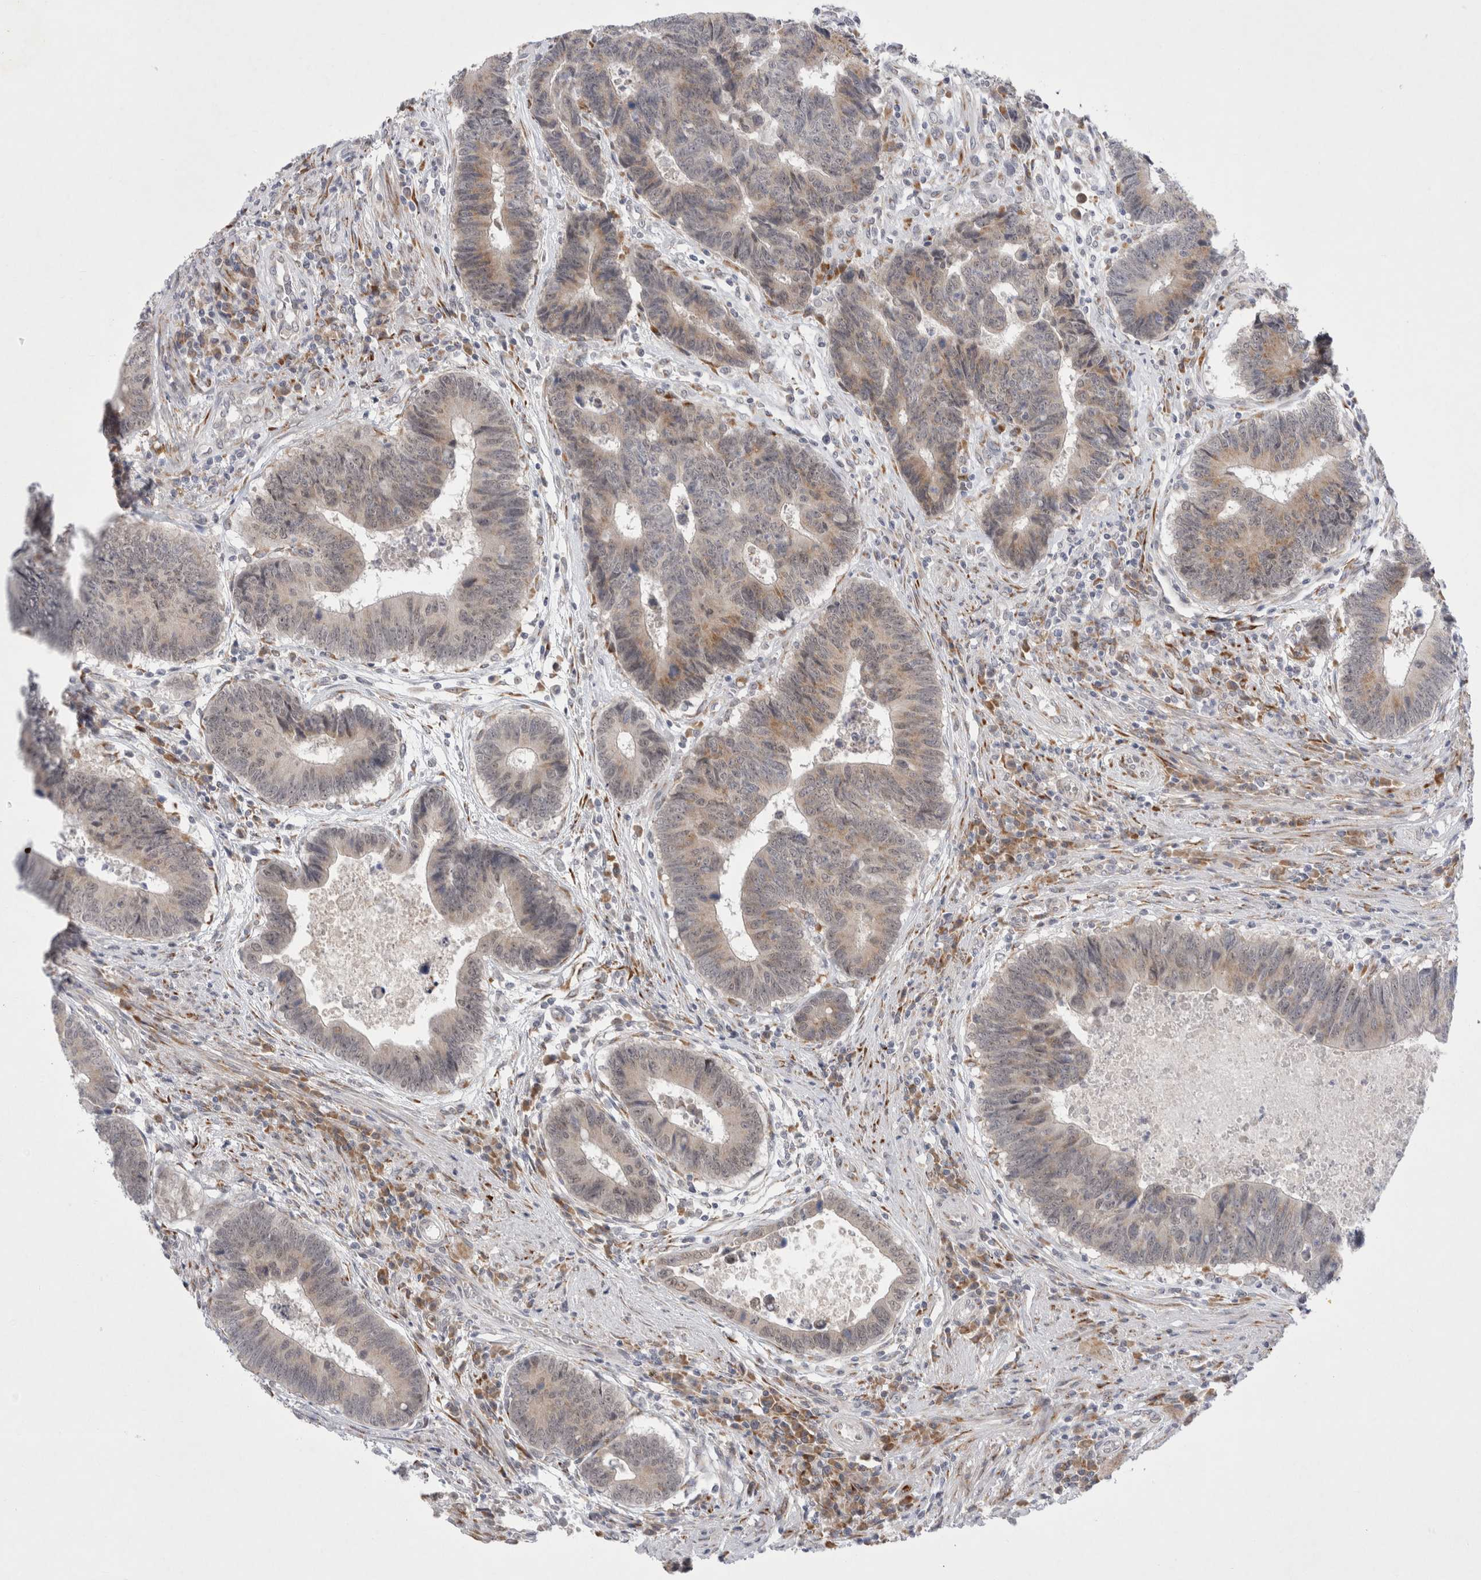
{"staining": {"intensity": "weak", "quantity": "25%-75%", "location": "cytoplasmic/membranous"}, "tissue": "colorectal cancer", "cell_type": "Tumor cells", "image_type": "cancer", "snomed": [{"axis": "morphology", "description": "Adenocarcinoma, NOS"}, {"axis": "topography", "description": "Rectum"}], "caption": "Protein staining of colorectal cancer (adenocarcinoma) tissue displays weak cytoplasmic/membranous positivity in about 25%-75% of tumor cells.", "gene": "TRMT1L", "patient": {"sex": "male", "age": 84}}